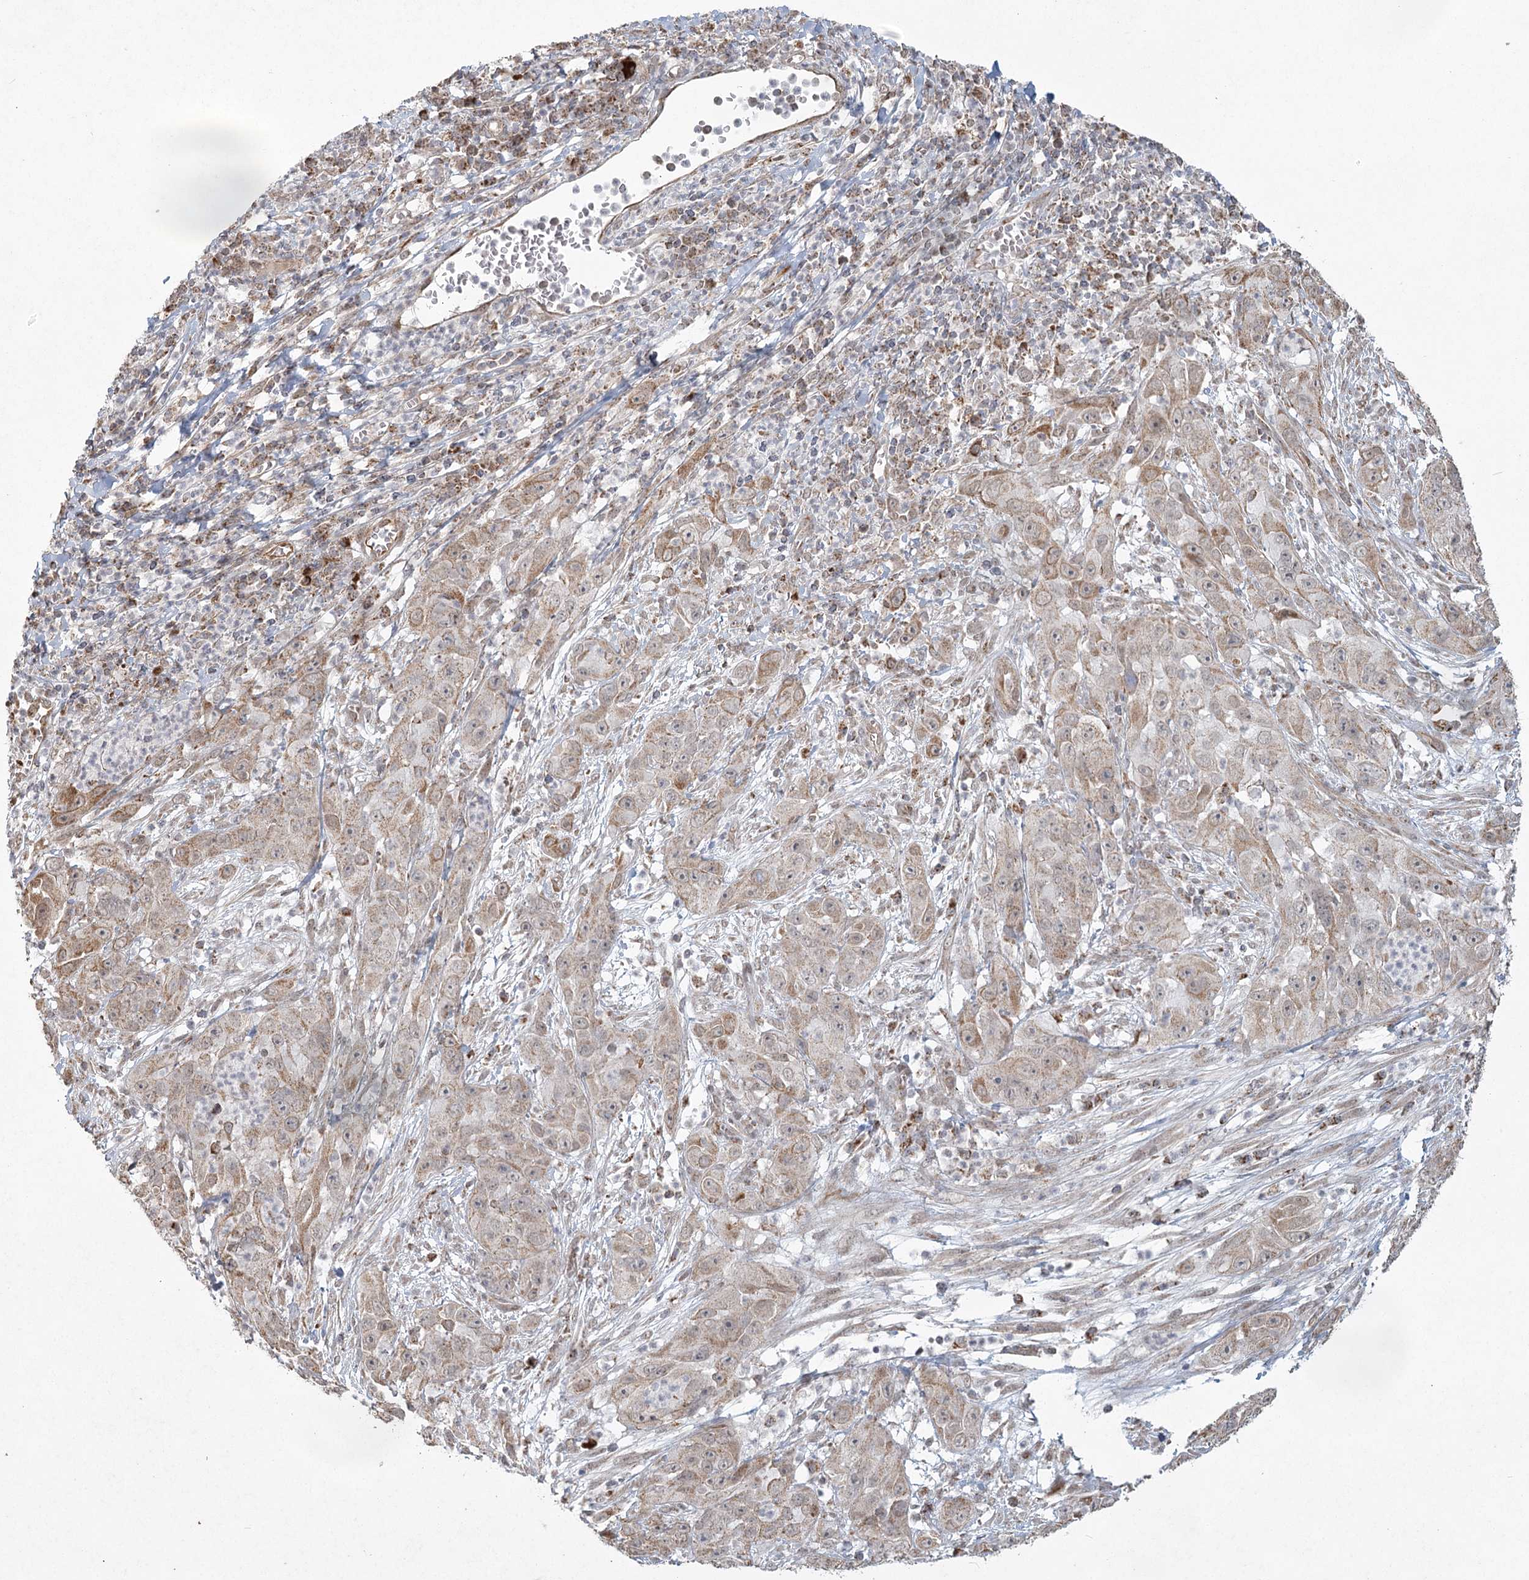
{"staining": {"intensity": "weak", "quantity": "25%-75%", "location": "cytoplasmic/membranous"}, "tissue": "cervical cancer", "cell_type": "Tumor cells", "image_type": "cancer", "snomed": [{"axis": "morphology", "description": "Squamous cell carcinoma, NOS"}, {"axis": "topography", "description": "Cervix"}], "caption": "Cervical cancer (squamous cell carcinoma) stained for a protein (brown) exhibits weak cytoplasmic/membranous positive positivity in about 25%-75% of tumor cells.", "gene": "LACTB", "patient": {"sex": "female", "age": 32}}